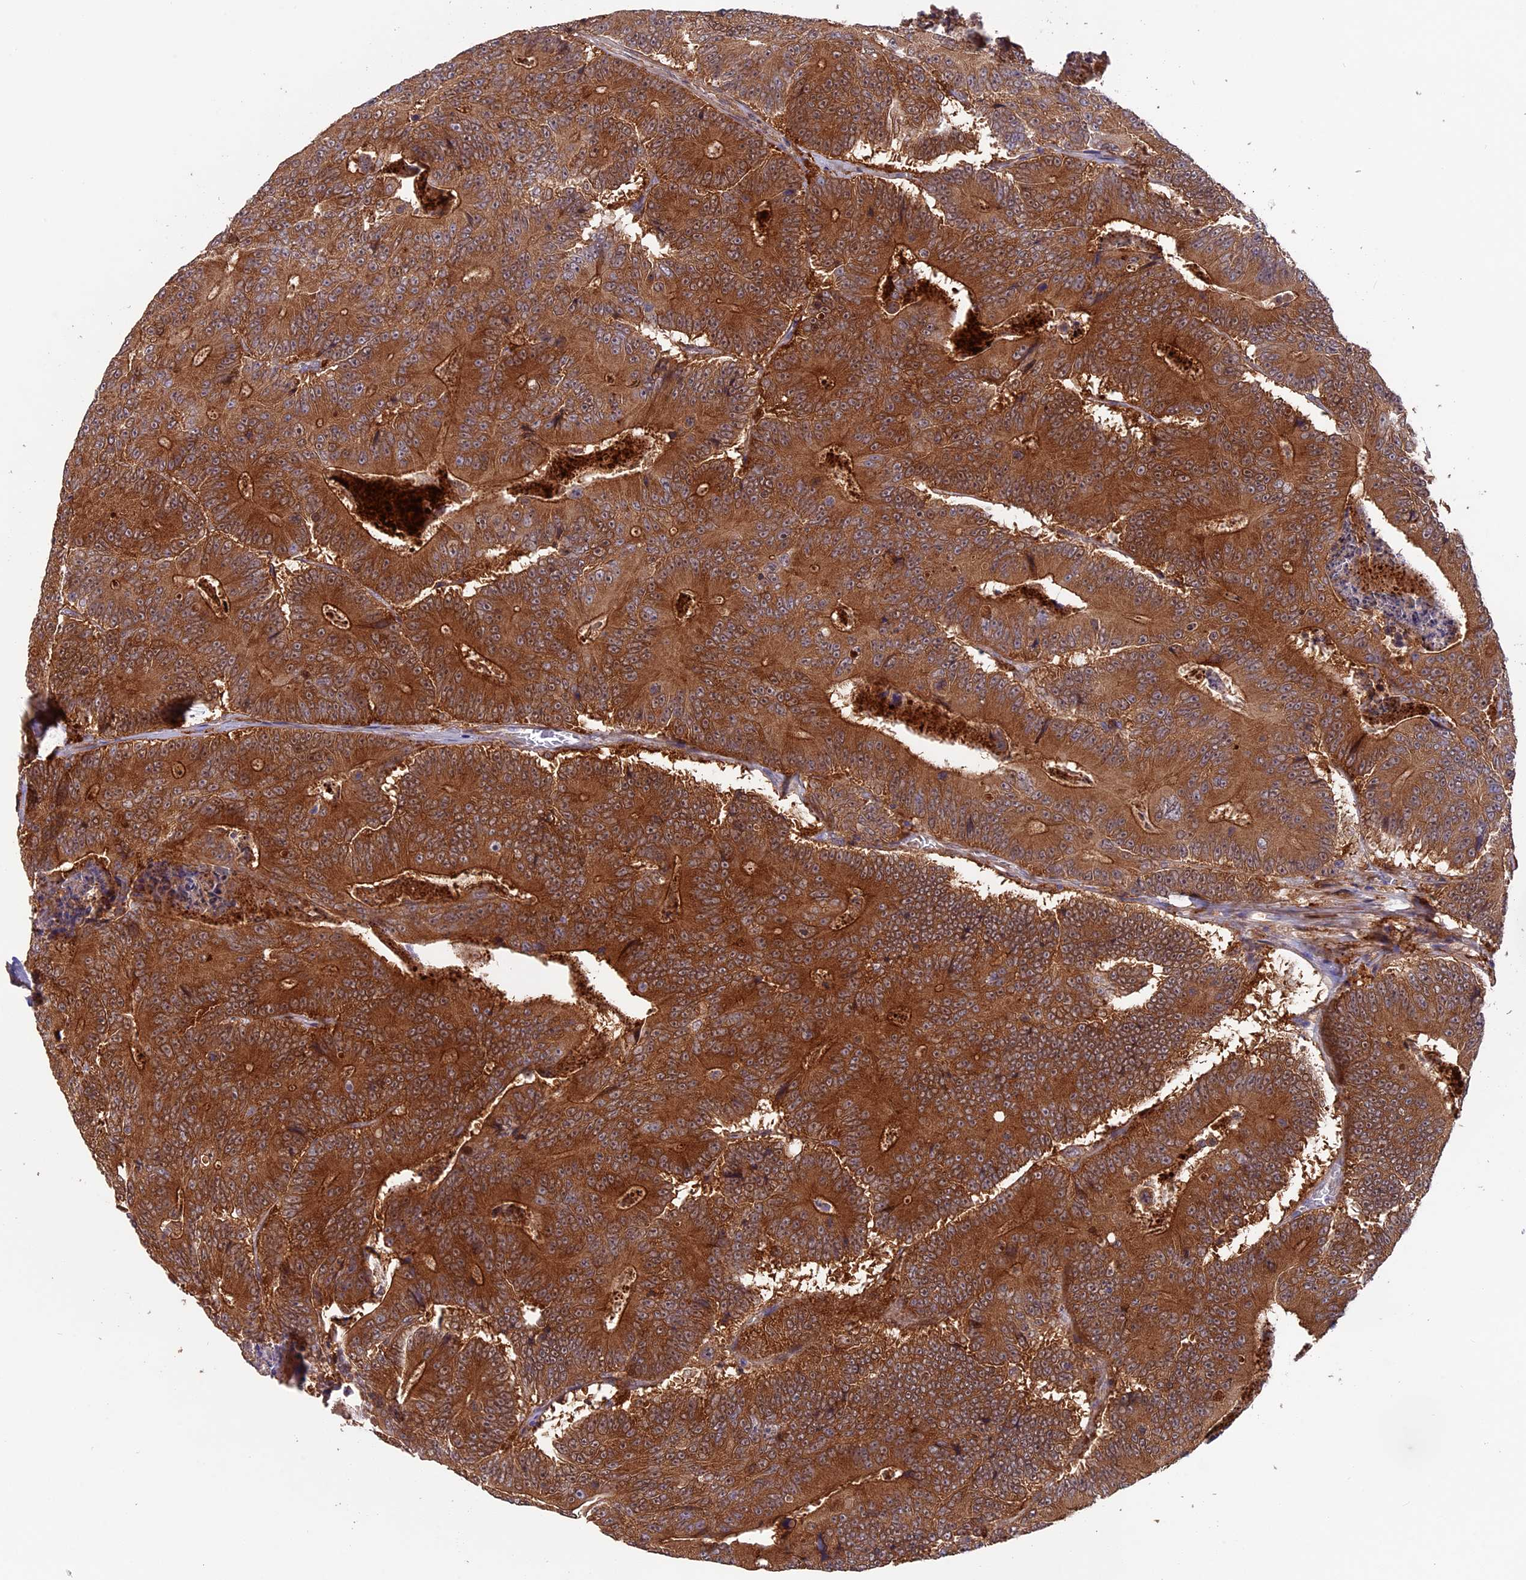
{"staining": {"intensity": "strong", "quantity": ">75%", "location": "cytoplasmic/membranous"}, "tissue": "colorectal cancer", "cell_type": "Tumor cells", "image_type": "cancer", "snomed": [{"axis": "morphology", "description": "Adenocarcinoma, NOS"}, {"axis": "topography", "description": "Colon"}], "caption": "Strong cytoplasmic/membranous staining for a protein is present in about >75% of tumor cells of colorectal adenocarcinoma using immunohistochemistry.", "gene": "FERMT1", "patient": {"sex": "male", "age": 83}}